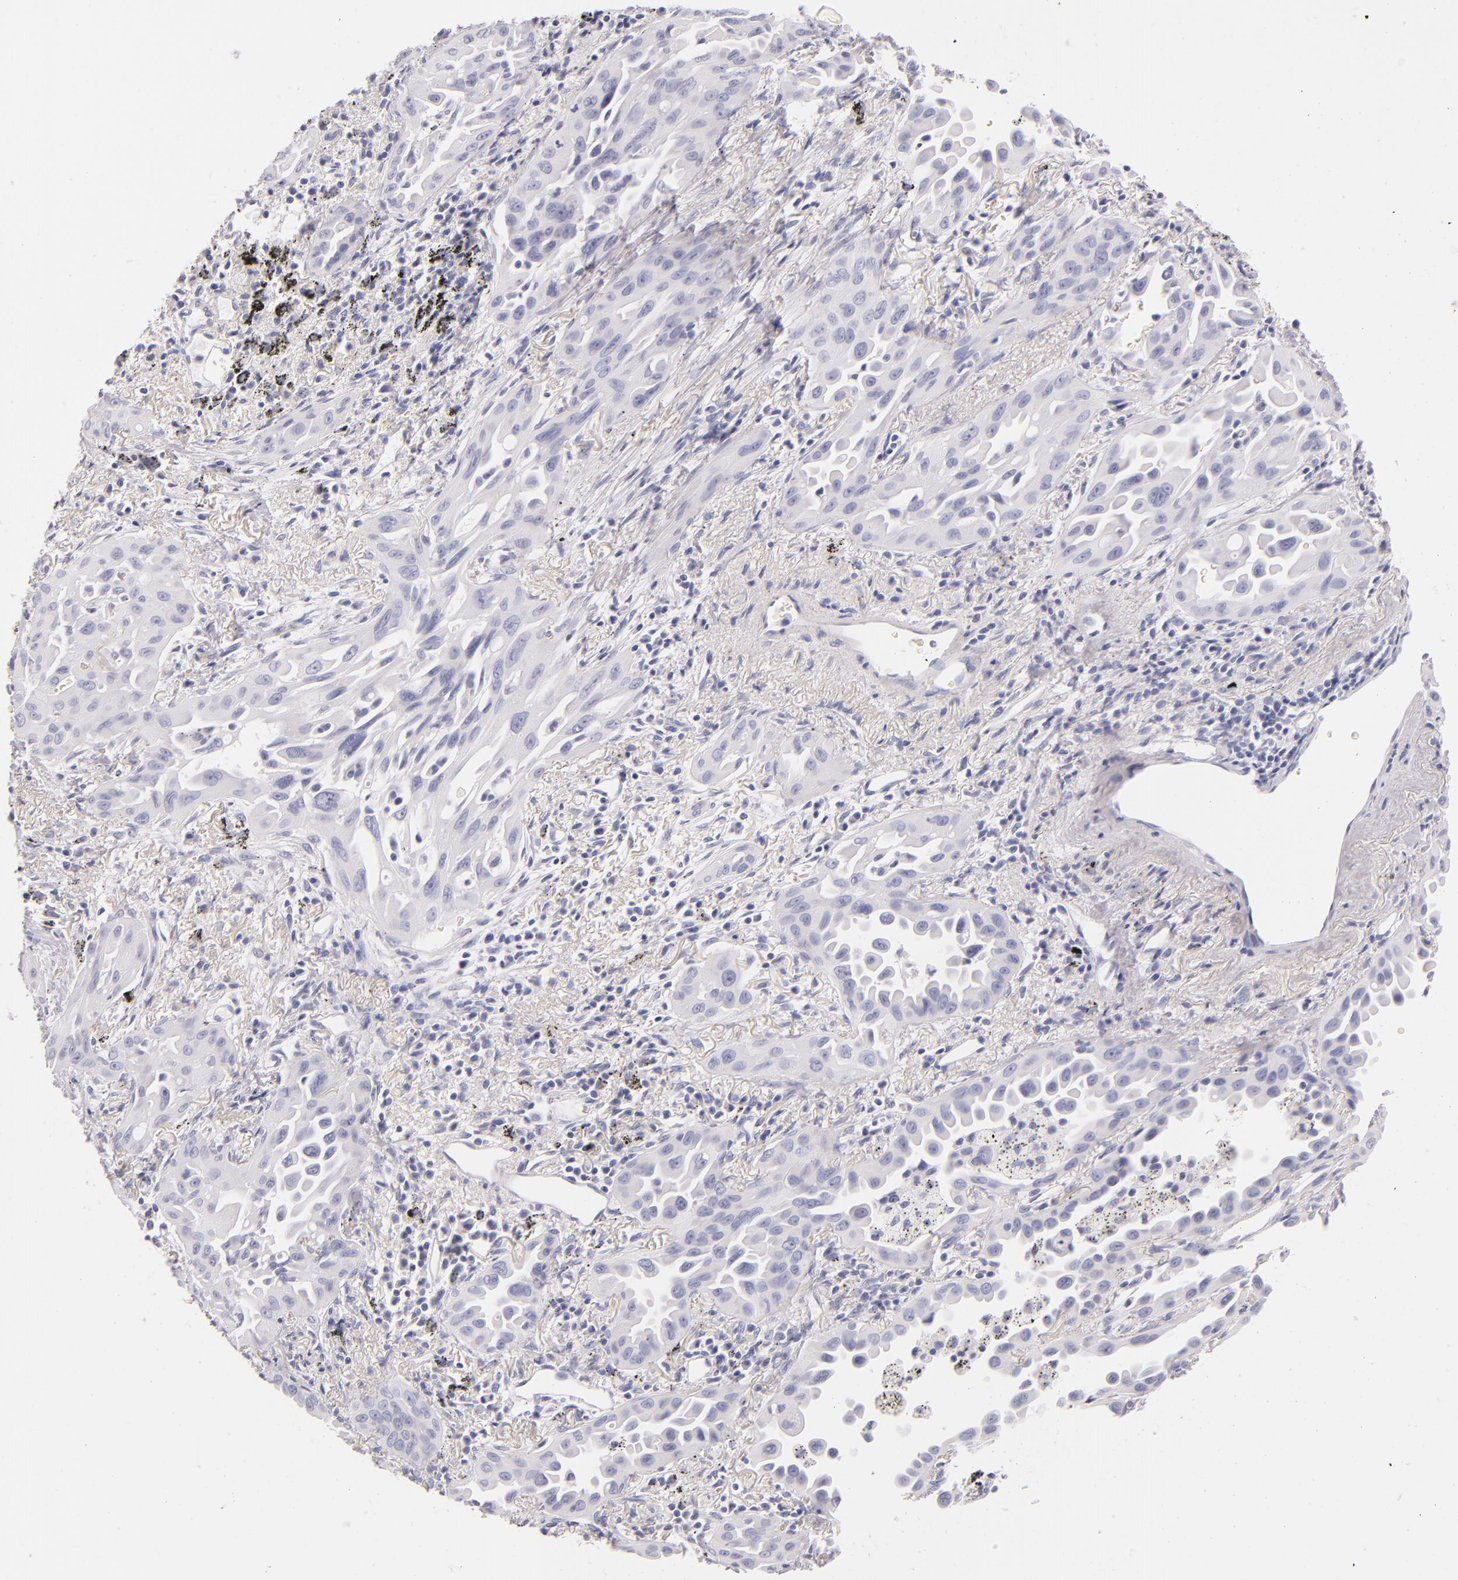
{"staining": {"intensity": "negative", "quantity": "none", "location": "none"}, "tissue": "lung cancer", "cell_type": "Tumor cells", "image_type": "cancer", "snomed": [{"axis": "morphology", "description": "Adenocarcinoma, NOS"}, {"axis": "topography", "description": "Lung"}], "caption": "High power microscopy micrograph of an immunohistochemistry image of lung cancer, revealing no significant positivity in tumor cells.", "gene": "FABP1", "patient": {"sex": "male", "age": 68}}